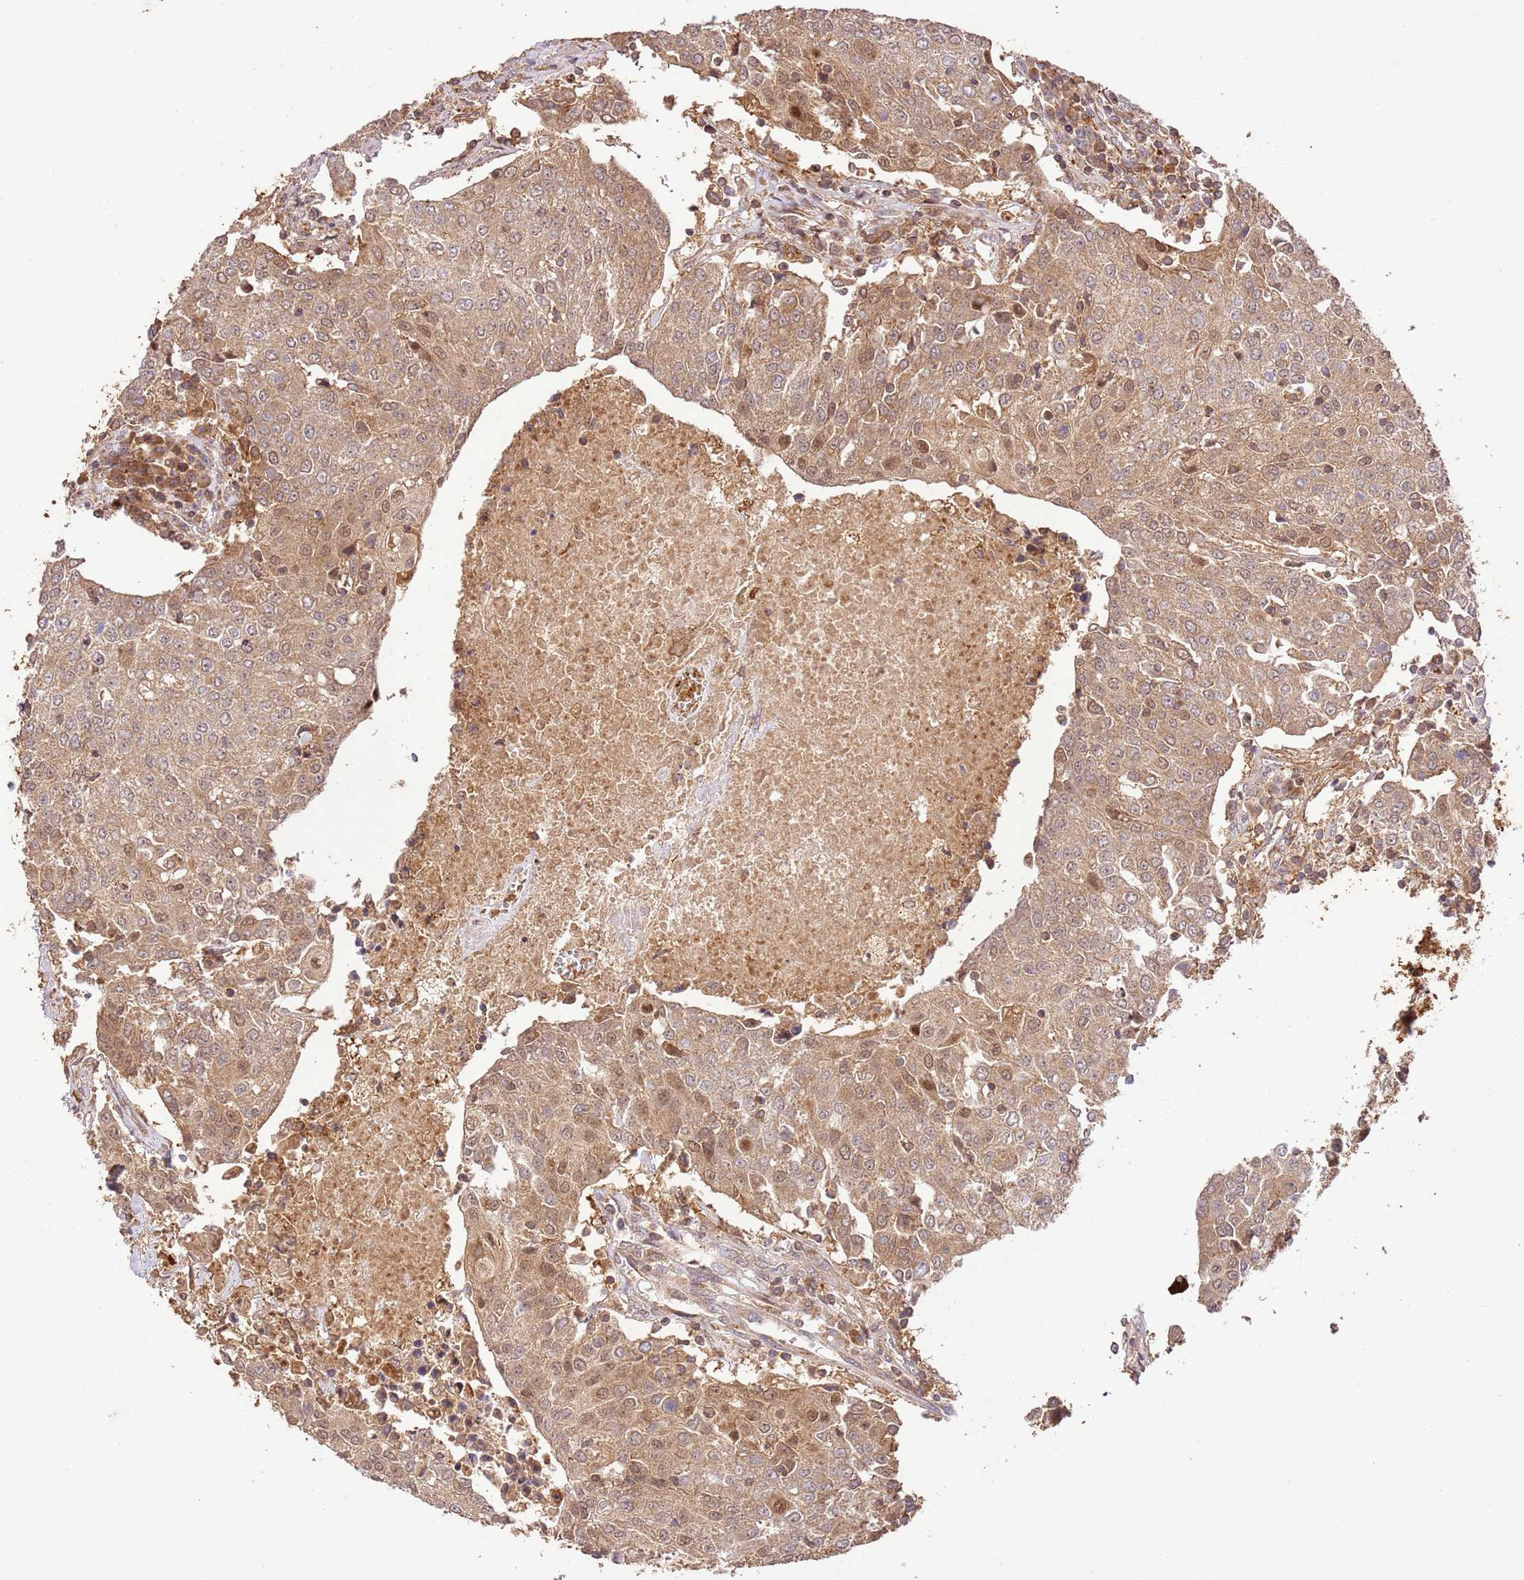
{"staining": {"intensity": "moderate", "quantity": ">75%", "location": "cytoplasmic/membranous,nuclear"}, "tissue": "urothelial cancer", "cell_type": "Tumor cells", "image_type": "cancer", "snomed": [{"axis": "morphology", "description": "Urothelial carcinoma, High grade"}, {"axis": "topography", "description": "Urinary bladder"}], "caption": "Immunohistochemistry micrograph of urothelial cancer stained for a protein (brown), which exhibits medium levels of moderate cytoplasmic/membranous and nuclear expression in about >75% of tumor cells.", "gene": "LRRC28", "patient": {"sex": "female", "age": 85}}